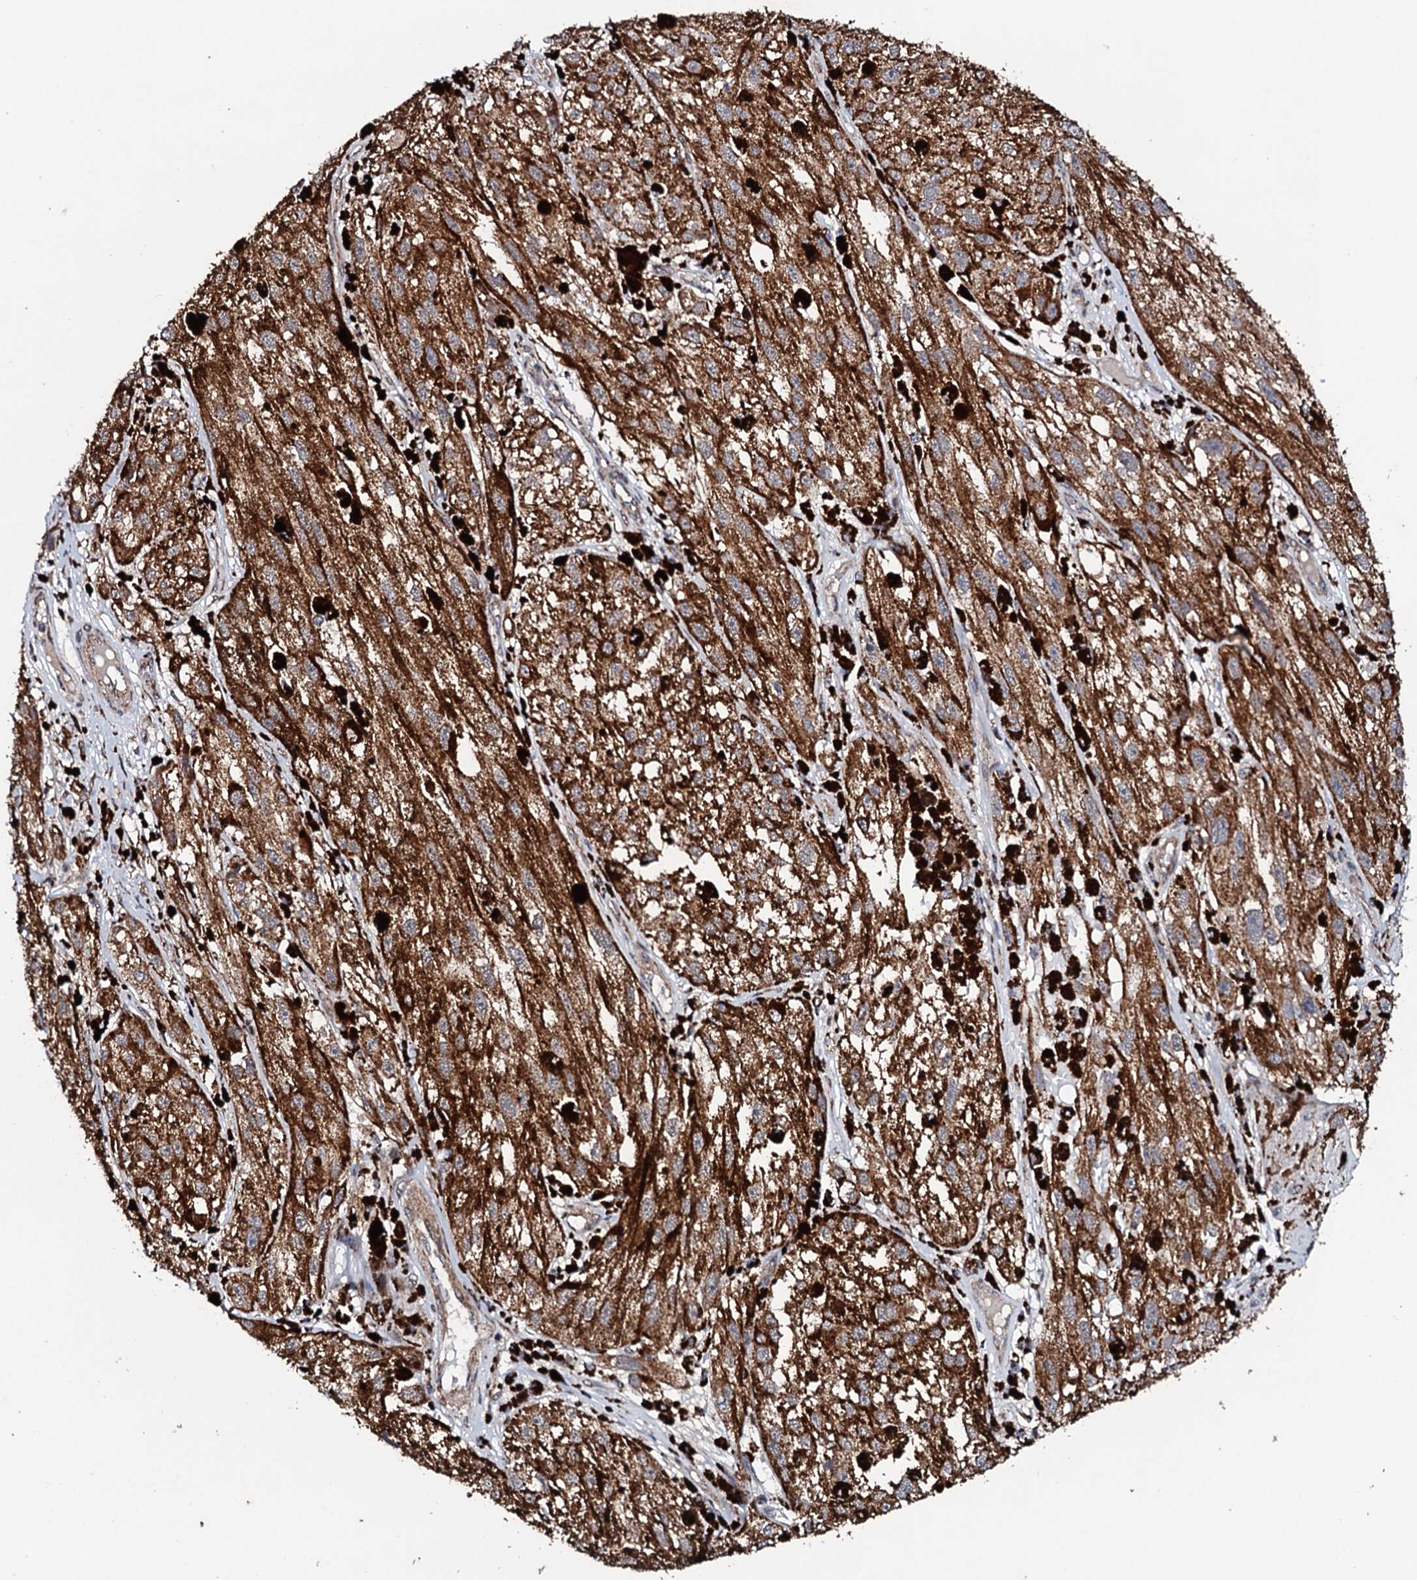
{"staining": {"intensity": "moderate", "quantity": ">75%", "location": "cytoplasmic/membranous"}, "tissue": "melanoma", "cell_type": "Tumor cells", "image_type": "cancer", "snomed": [{"axis": "morphology", "description": "Malignant melanoma, NOS"}, {"axis": "topography", "description": "Skin"}], "caption": "About >75% of tumor cells in human melanoma demonstrate moderate cytoplasmic/membranous protein staining as visualized by brown immunohistochemical staining.", "gene": "MTIF3", "patient": {"sex": "male", "age": 88}}